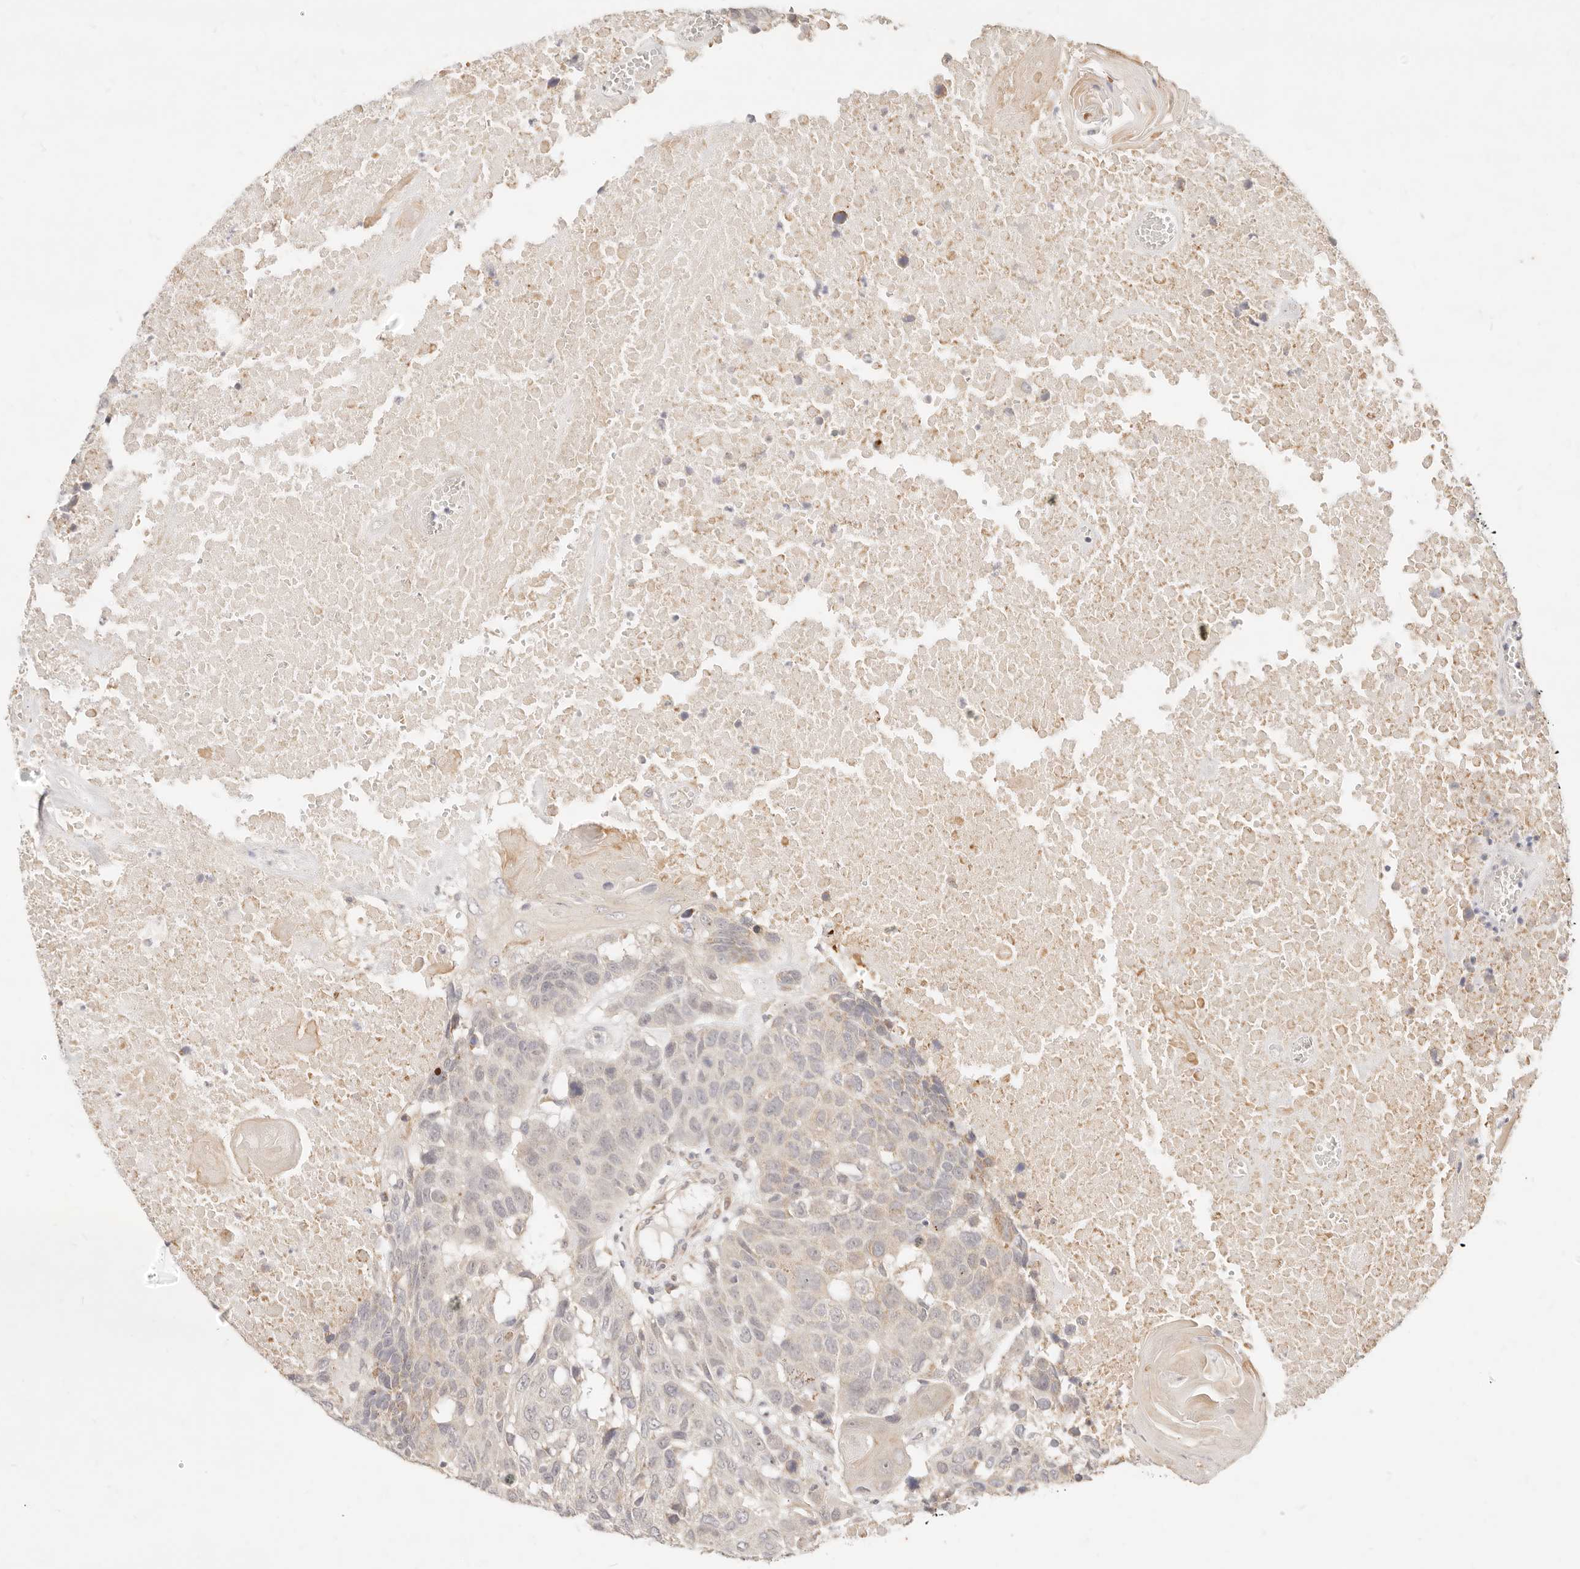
{"staining": {"intensity": "negative", "quantity": "none", "location": "none"}, "tissue": "head and neck cancer", "cell_type": "Tumor cells", "image_type": "cancer", "snomed": [{"axis": "morphology", "description": "Squamous cell carcinoma, NOS"}, {"axis": "topography", "description": "Head-Neck"}], "caption": "A photomicrograph of head and neck cancer (squamous cell carcinoma) stained for a protein shows no brown staining in tumor cells. (DAB IHC, high magnification).", "gene": "RUBCNL", "patient": {"sex": "male", "age": 66}}